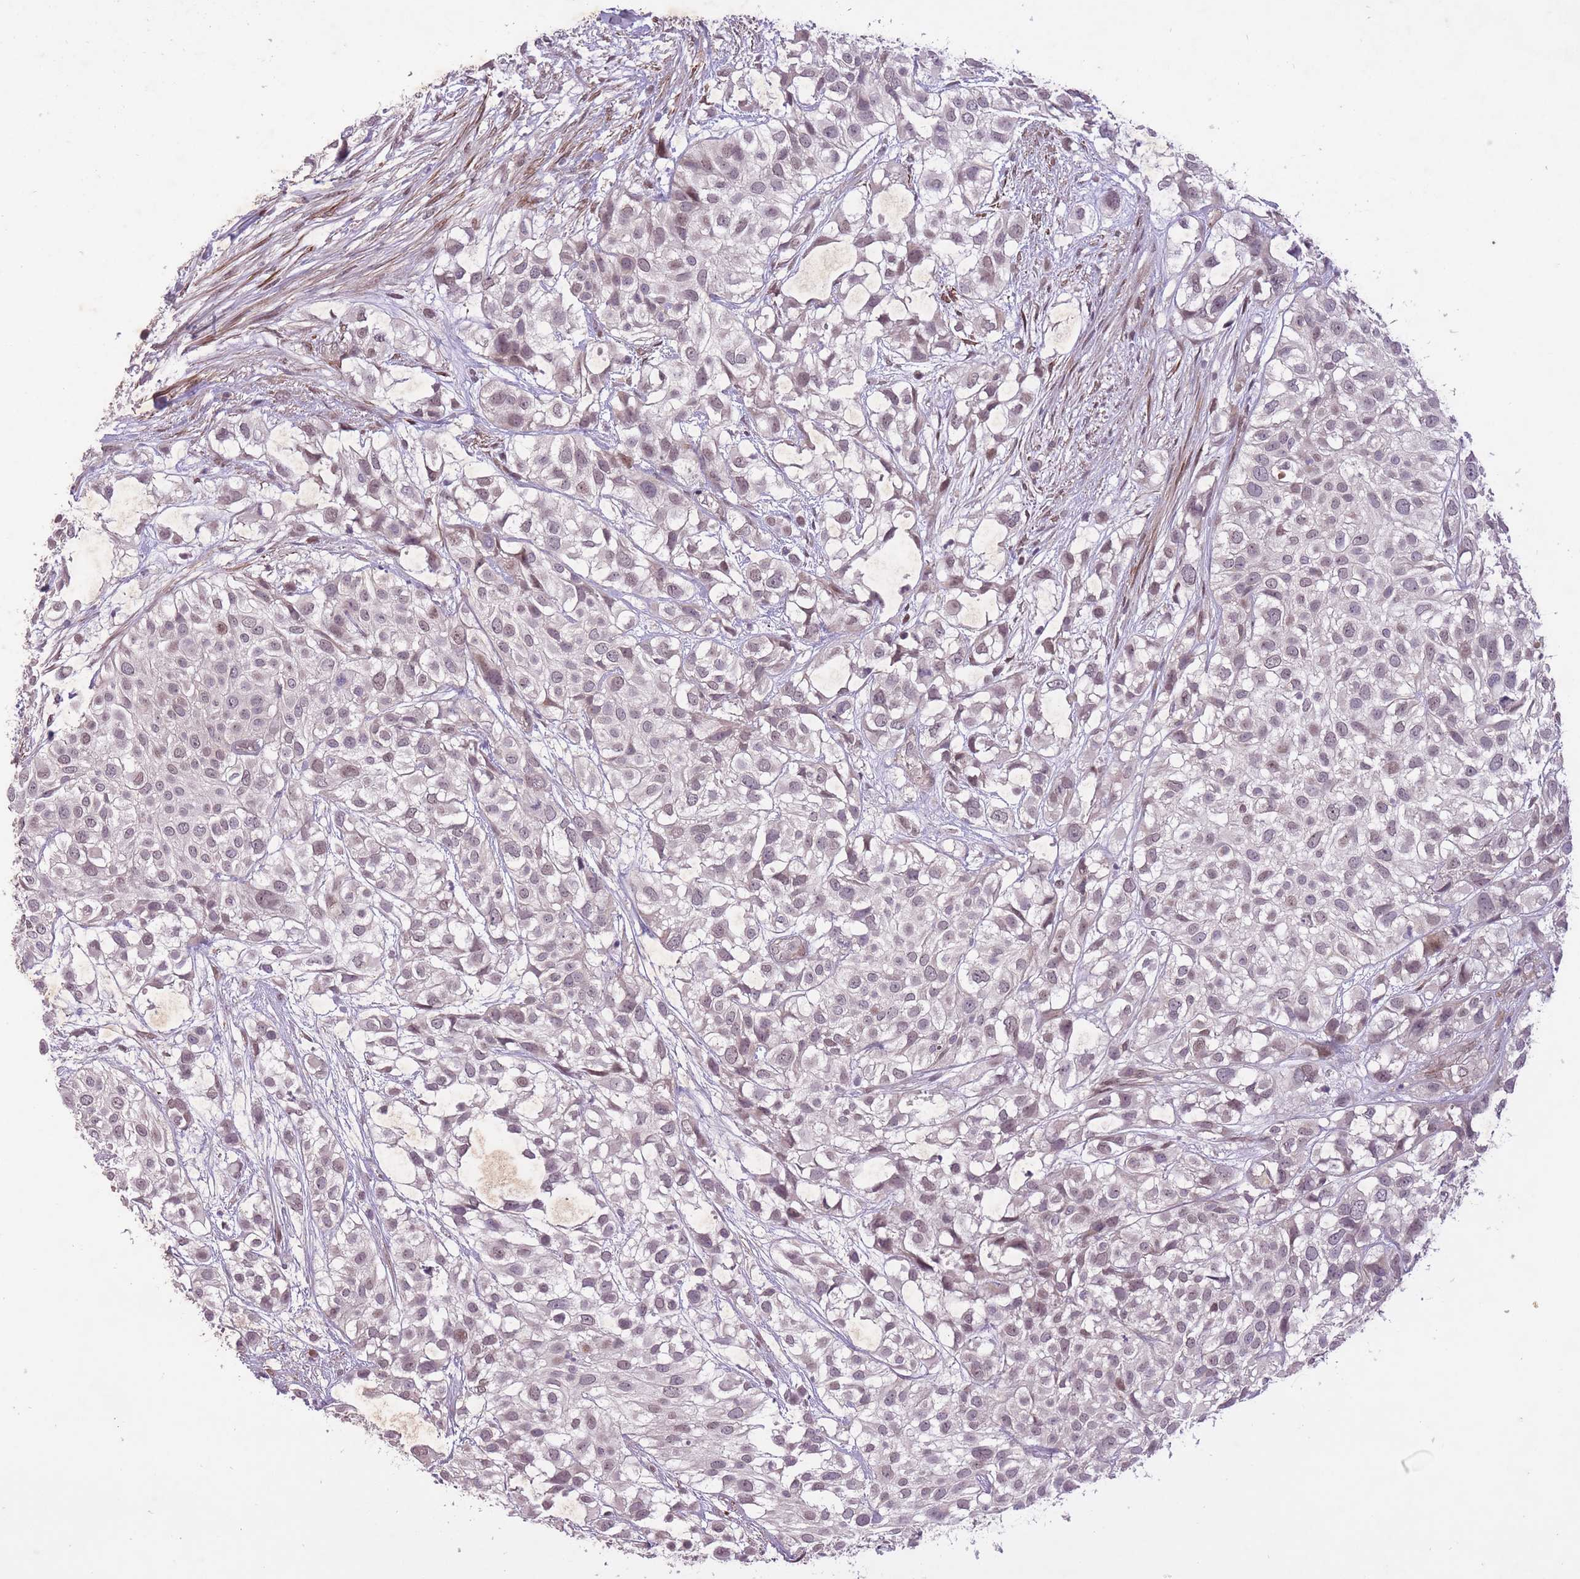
{"staining": {"intensity": "weak", "quantity": "25%-75%", "location": "nuclear"}, "tissue": "urothelial cancer", "cell_type": "Tumor cells", "image_type": "cancer", "snomed": [{"axis": "morphology", "description": "Urothelial carcinoma, High grade"}, {"axis": "topography", "description": "Urinary bladder"}], "caption": "A high-resolution micrograph shows immunohistochemistry staining of urothelial carcinoma (high-grade), which shows weak nuclear expression in about 25%-75% of tumor cells.", "gene": "CBX6", "patient": {"sex": "male", "age": 56}}